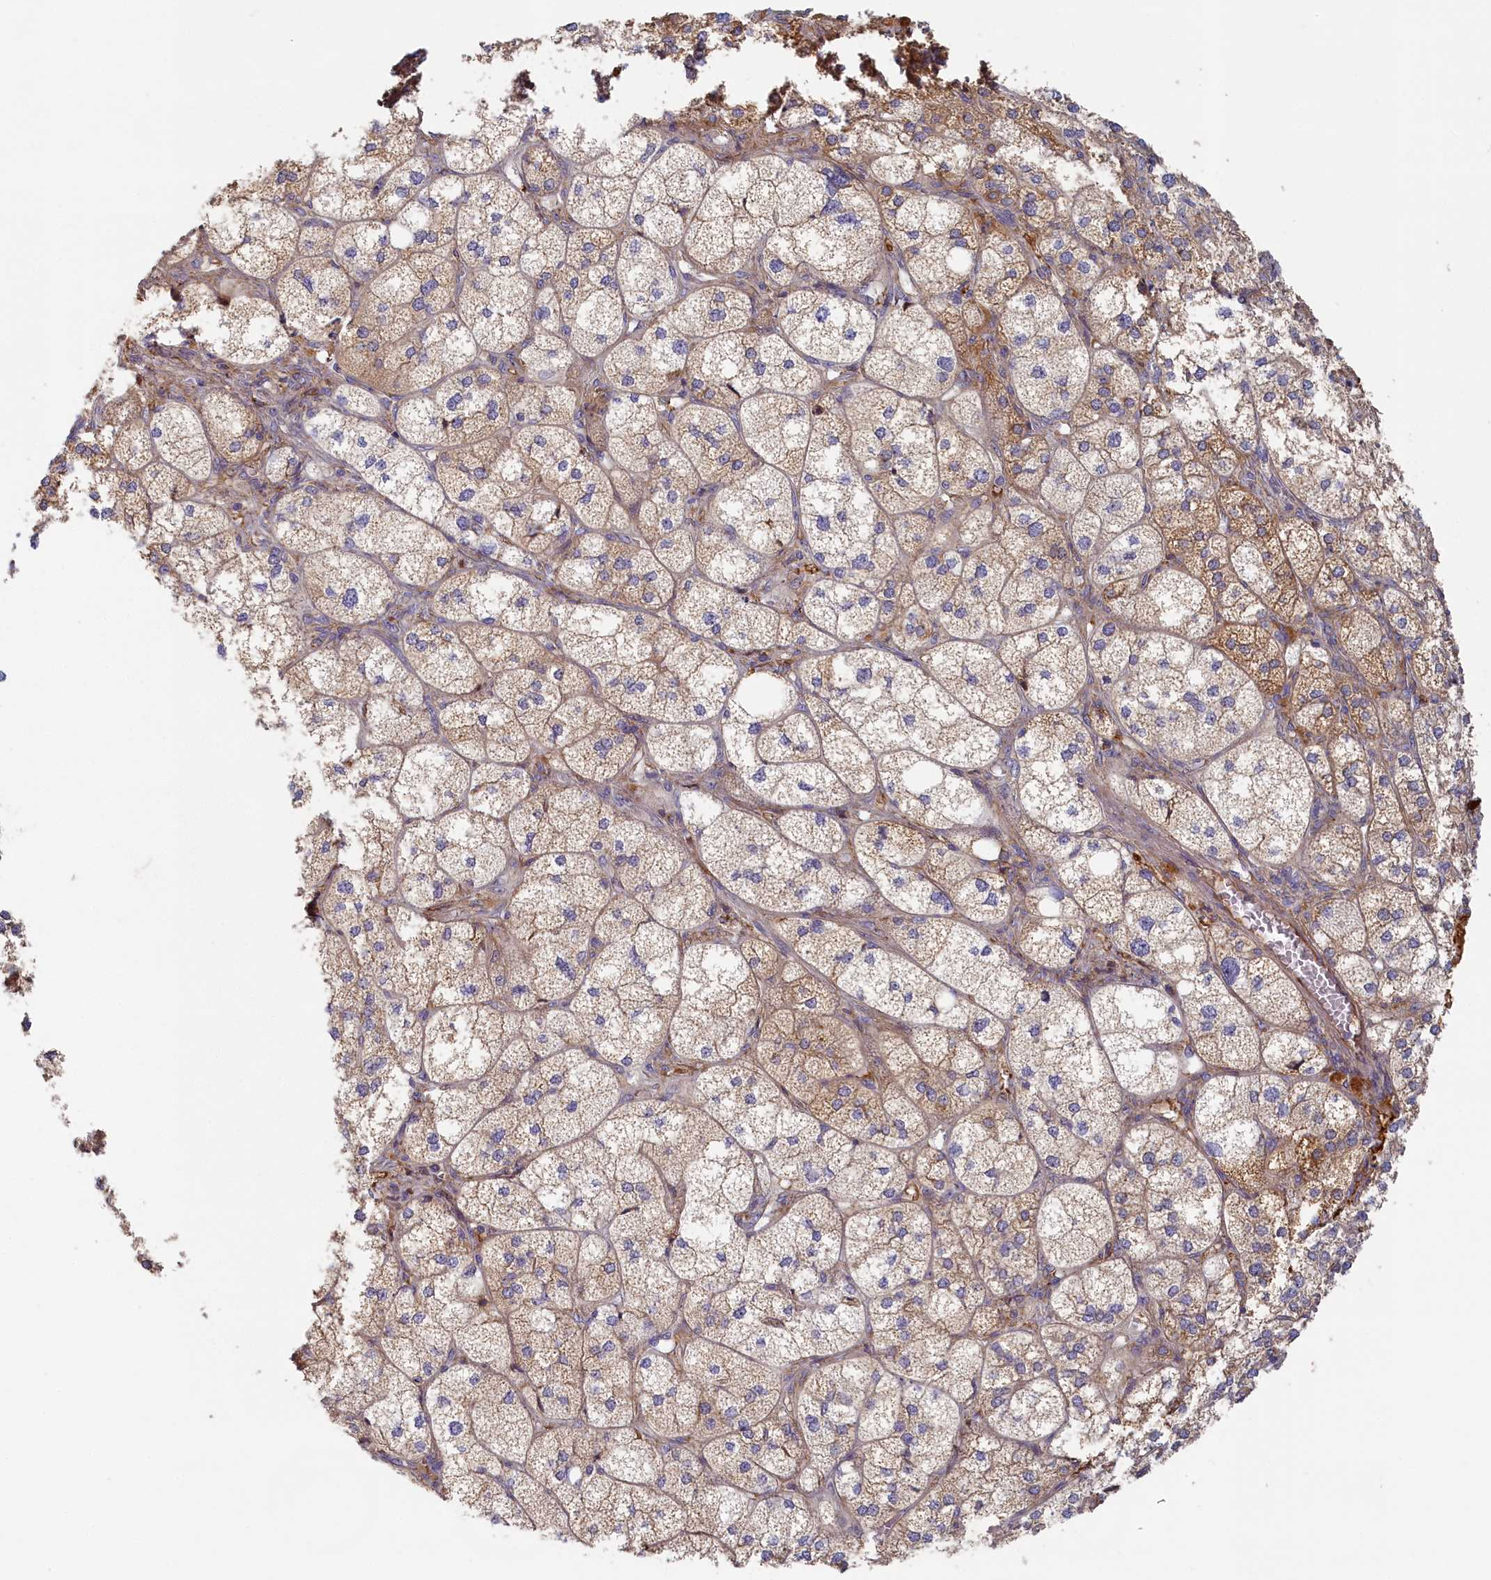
{"staining": {"intensity": "strong", "quantity": "25%-75%", "location": "cytoplasmic/membranous"}, "tissue": "adrenal gland", "cell_type": "Glandular cells", "image_type": "normal", "snomed": [{"axis": "morphology", "description": "Normal tissue, NOS"}, {"axis": "topography", "description": "Adrenal gland"}], "caption": "Adrenal gland stained with IHC demonstrates strong cytoplasmic/membranous positivity in approximately 25%-75% of glandular cells.", "gene": "STX16", "patient": {"sex": "female", "age": 61}}